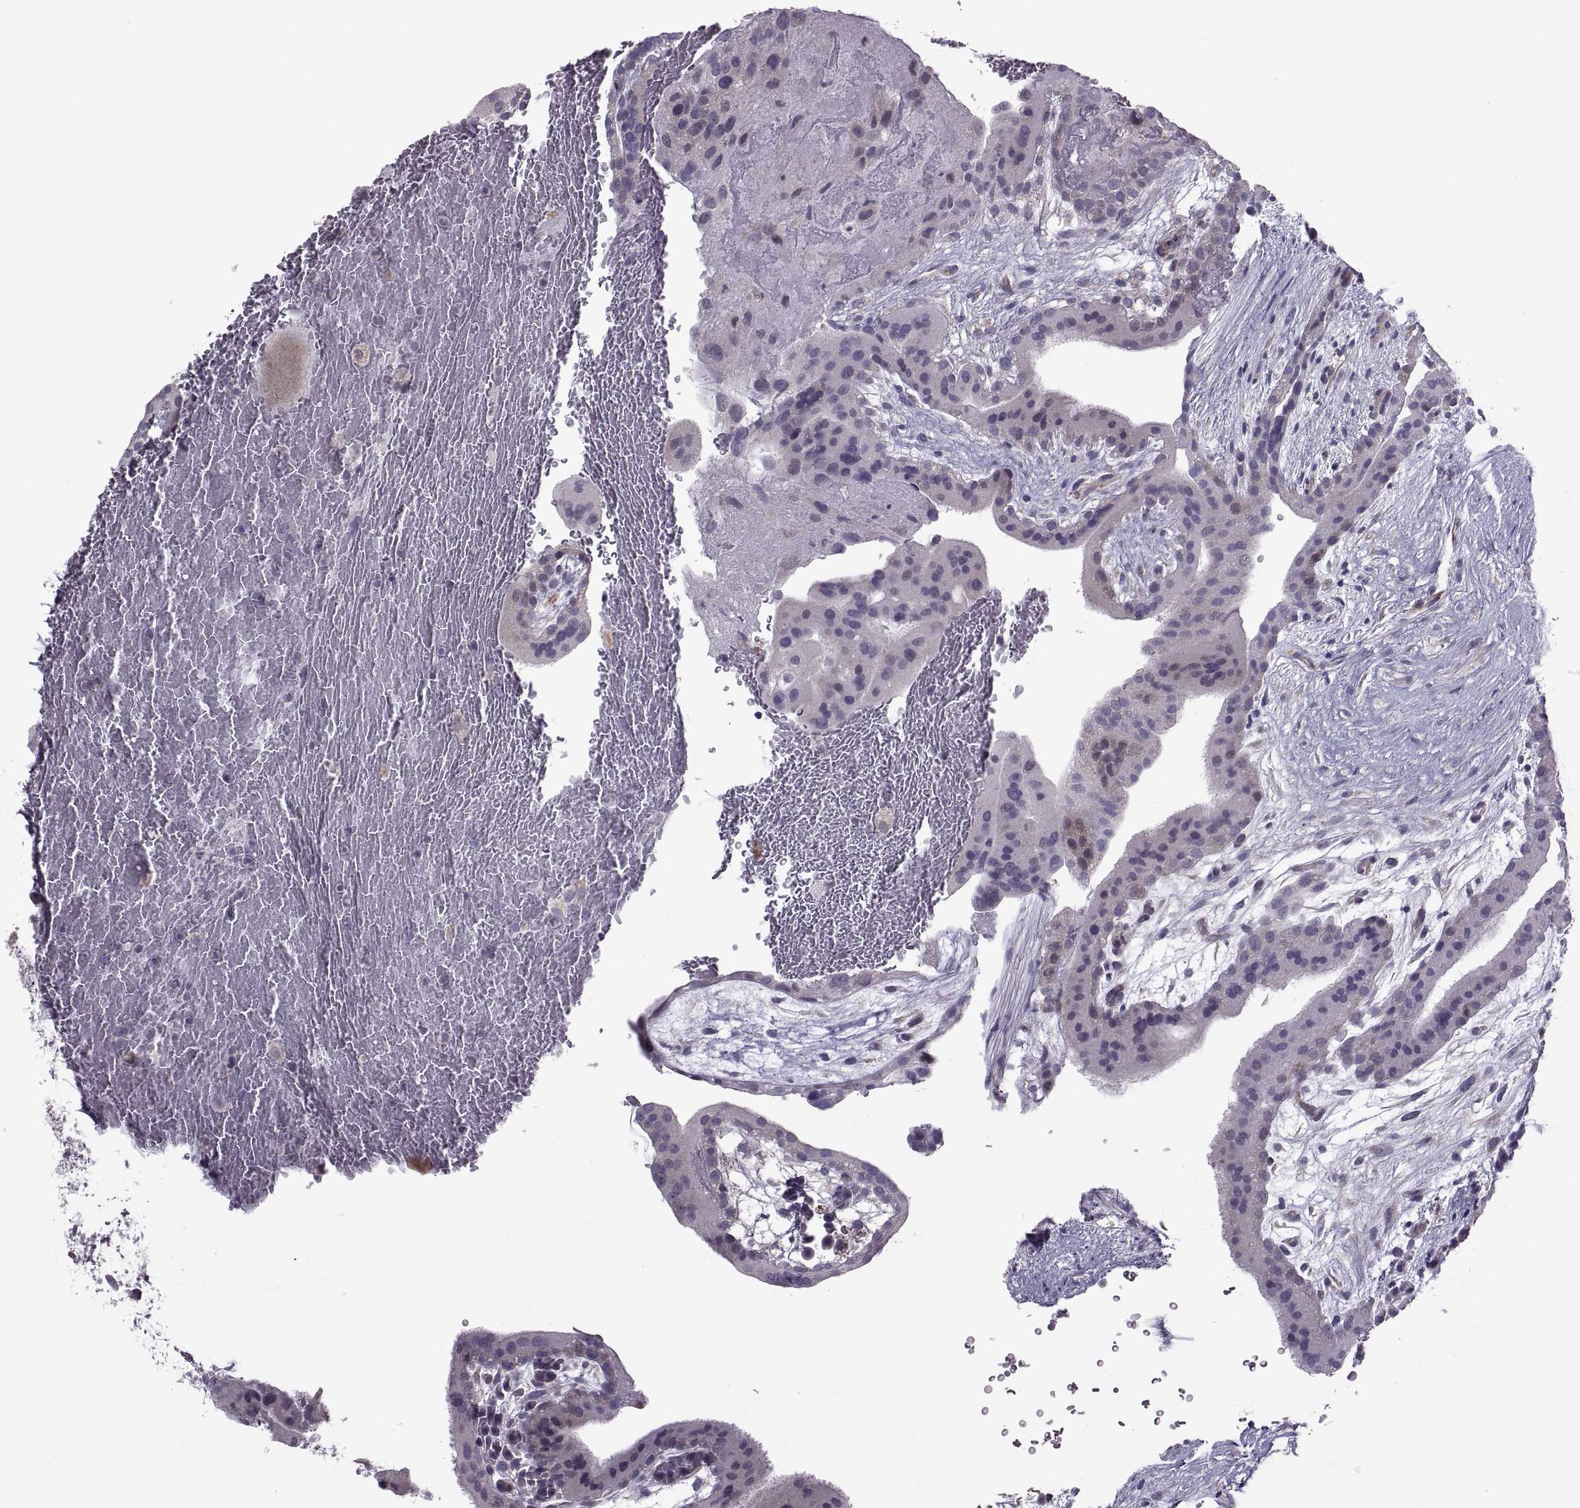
{"staining": {"intensity": "negative", "quantity": "none", "location": "none"}, "tissue": "placenta", "cell_type": "Decidual cells", "image_type": "normal", "snomed": [{"axis": "morphology", "description": "Normal tissue, NOS"}, {"axis": "topography", "description": "Placenta"}], "caption": "Immunohistochemistry (IHC) of benign human placenta reveals no positivity in decidual cells.", "gene": "ODF3", "patient": {"sex": "female", "age": 19}}